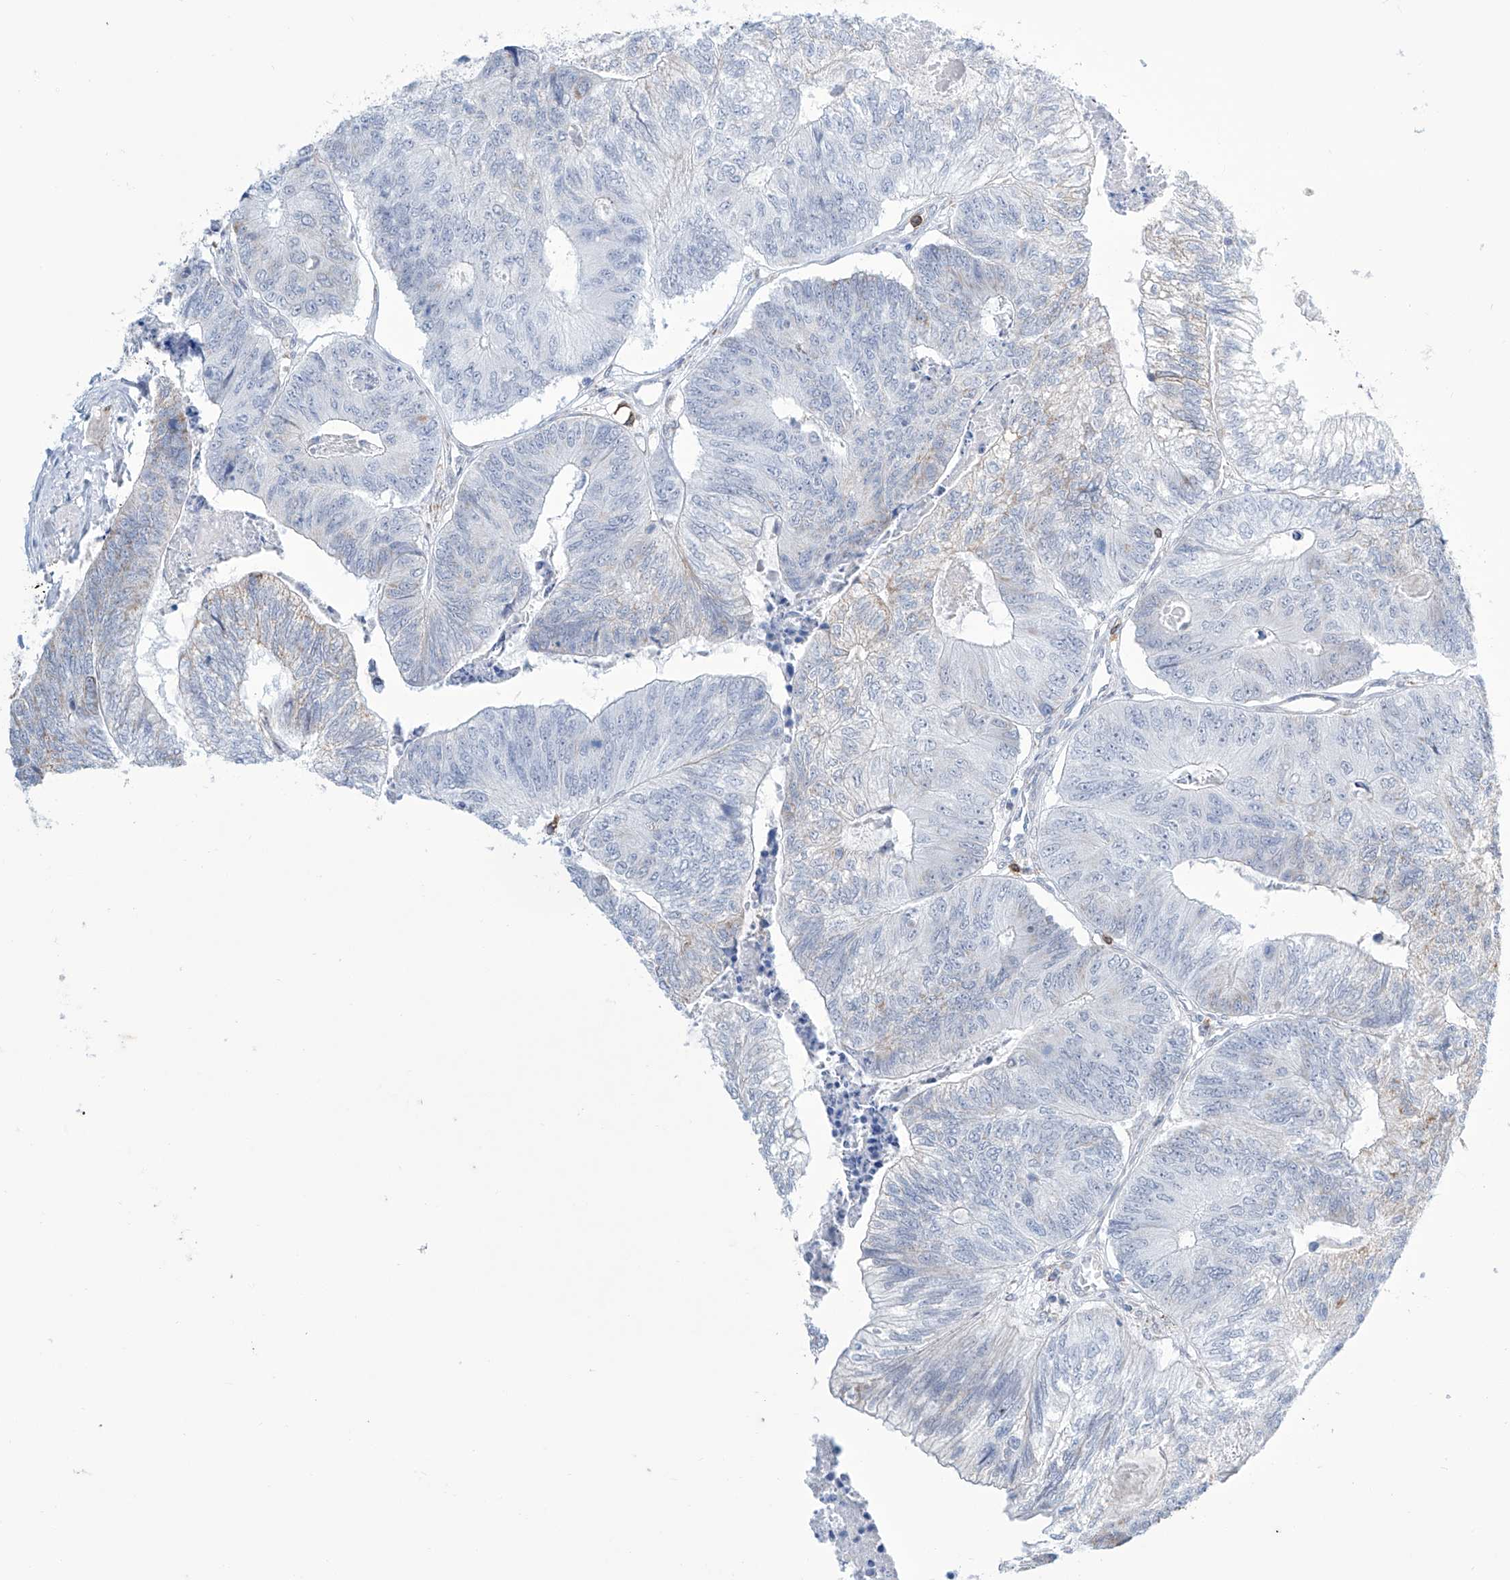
{"staining": {"intensity": "moderate", "quantity": "<25%", "location": "cytoplasmic/membranous"}, "tissue": "colorectal cancer", "cell_type": "Tumor cells", "image_type": "cancer", "snomed": [{"axis": "morphology", "description": "Adenocarcinoma, NOS"}, {"axis": "topography", "description": "Colon"}], "caption": "Colorectal cancer stained for a protein (brown) displays moderate cytoplasmic/membranous positive staining in about <25% of tumor cells.", "gene": "ALDH6A1", "patient": {"sex": "female", "age": 67}}